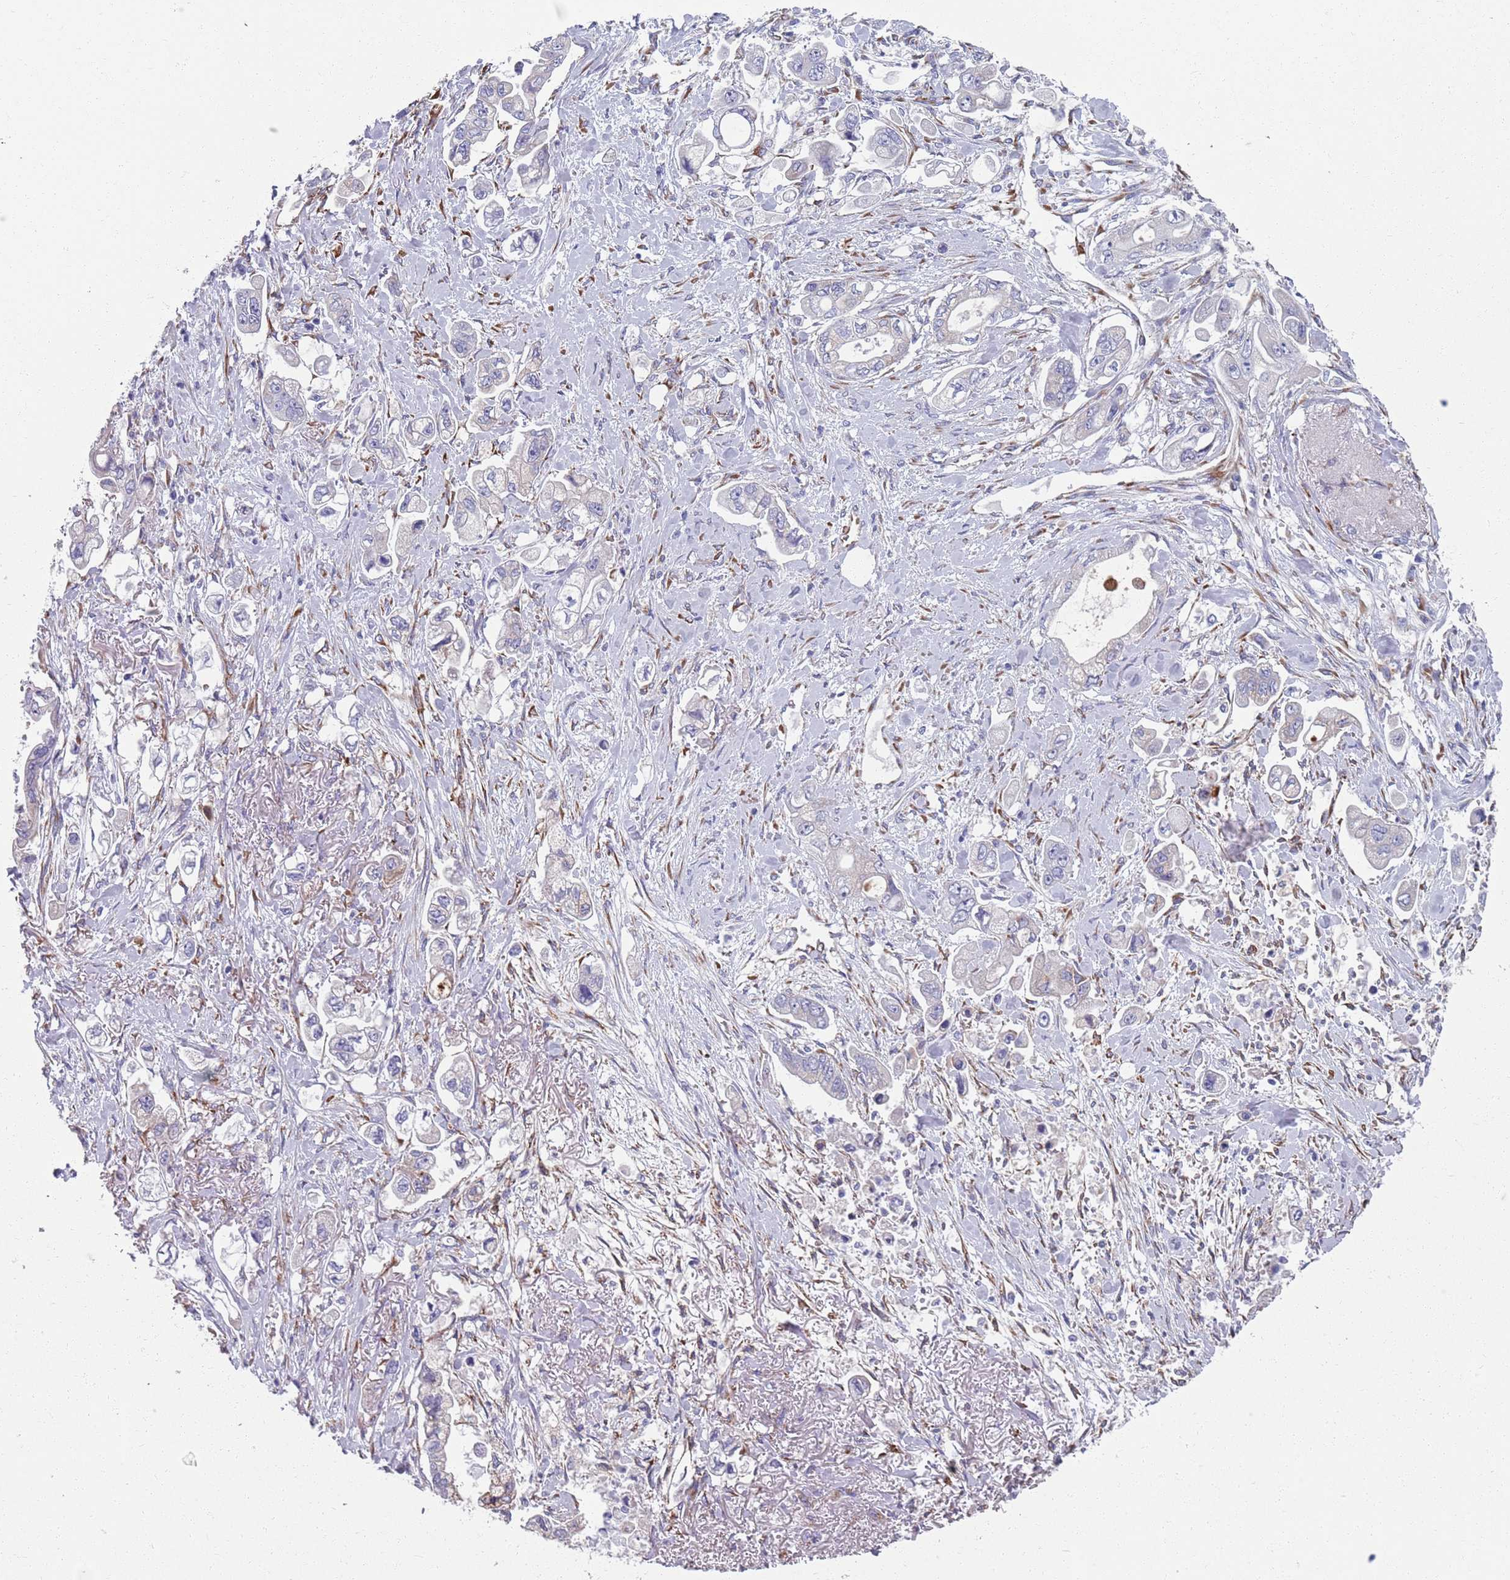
{"staining": {"intensity": "negative", "quantity": "none", "location": "none"}, "tissue": "stomach cancer", "cell_type": "Tumor cells", "image_type": "cancer", "snomed": [{"axis": "morphology", "description": "Adenocarcinoma, NOS"}, {"axis": "topography", "description": "Stomach"}], "caption": "Adenocarcinoma (stomach) stained for a protein using immunohistochemistry (IHC) exhibits no expression tumor cells.", "gene": "PLOD1", "patient": {"sex": "male", "age": 62}}